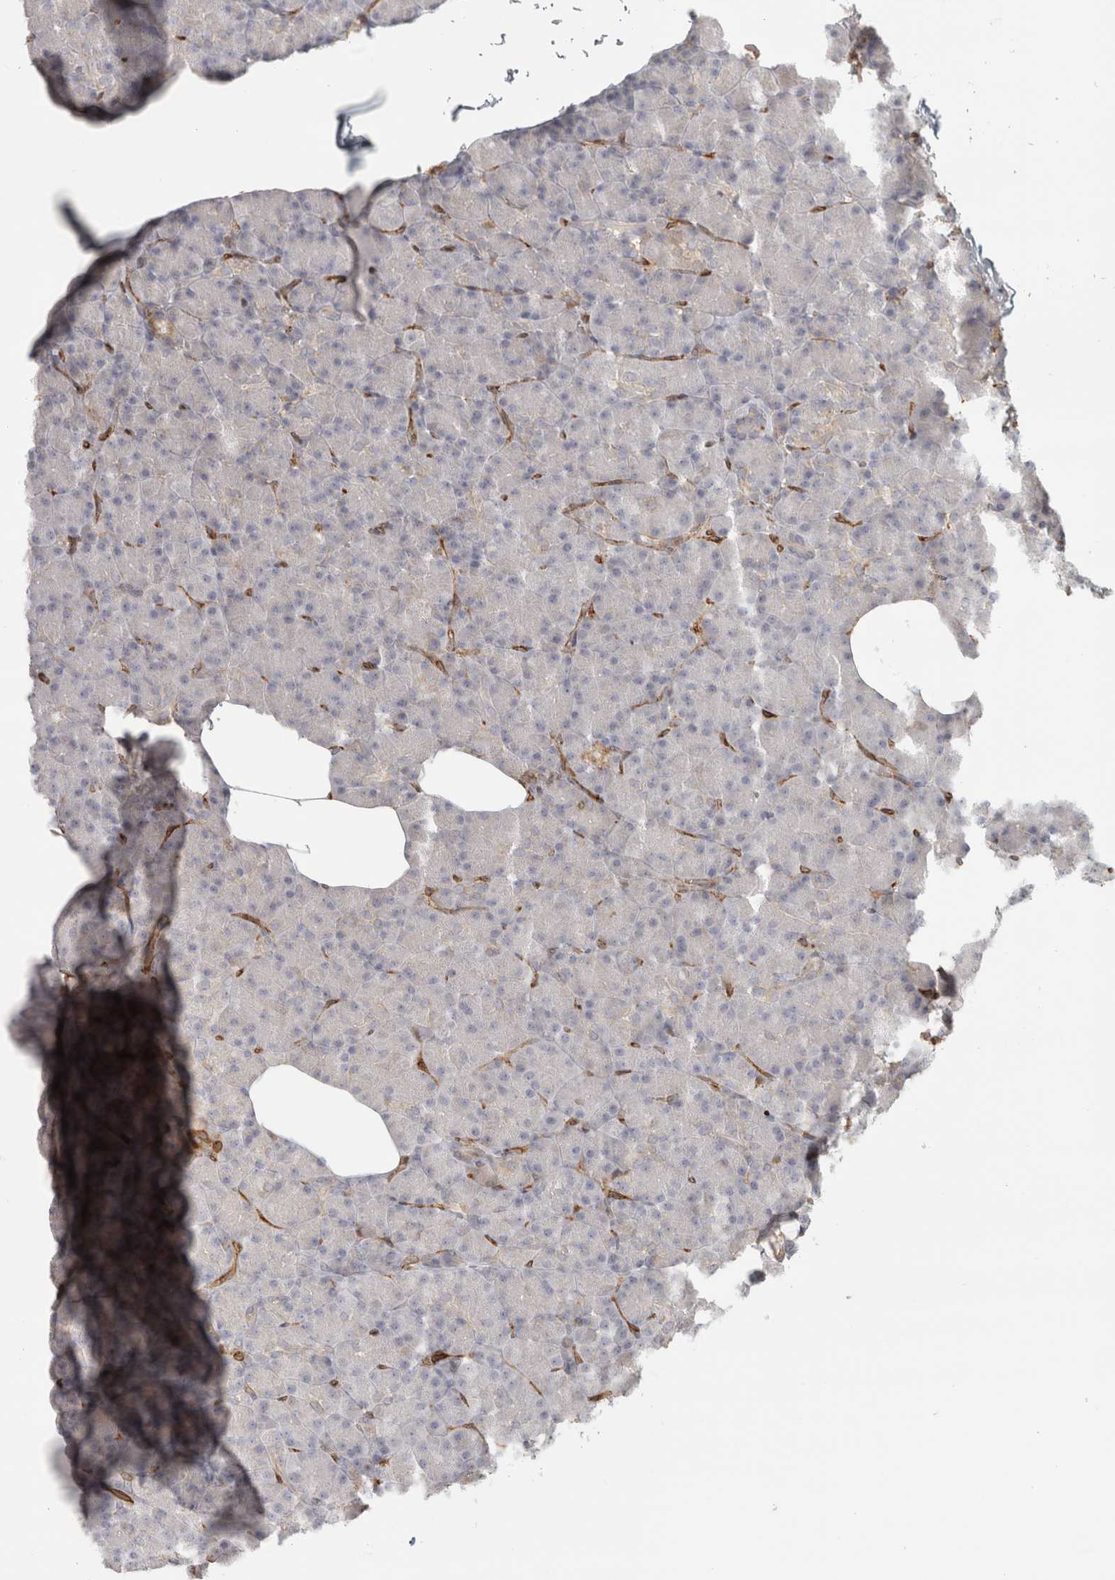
{"staining": {"intensity": "weak", "quantity": "<25%", "location": "cytoplasmic/membranous"}, "tissue": "pancreas", "cell_type": "Exocrine glandular cells", "image_type": "normal", "snomed": [{"axis": "morphology", "description": "Normal tissue, NOS"}, {"axis": "topography", "description": "Pancreas"}], "caption": "Pancreas stained for a protein using IHC demonstrates no expression exocrine glandular cells.", "gene": "HLA", "patient": {"sex": "female", "age": 43}}